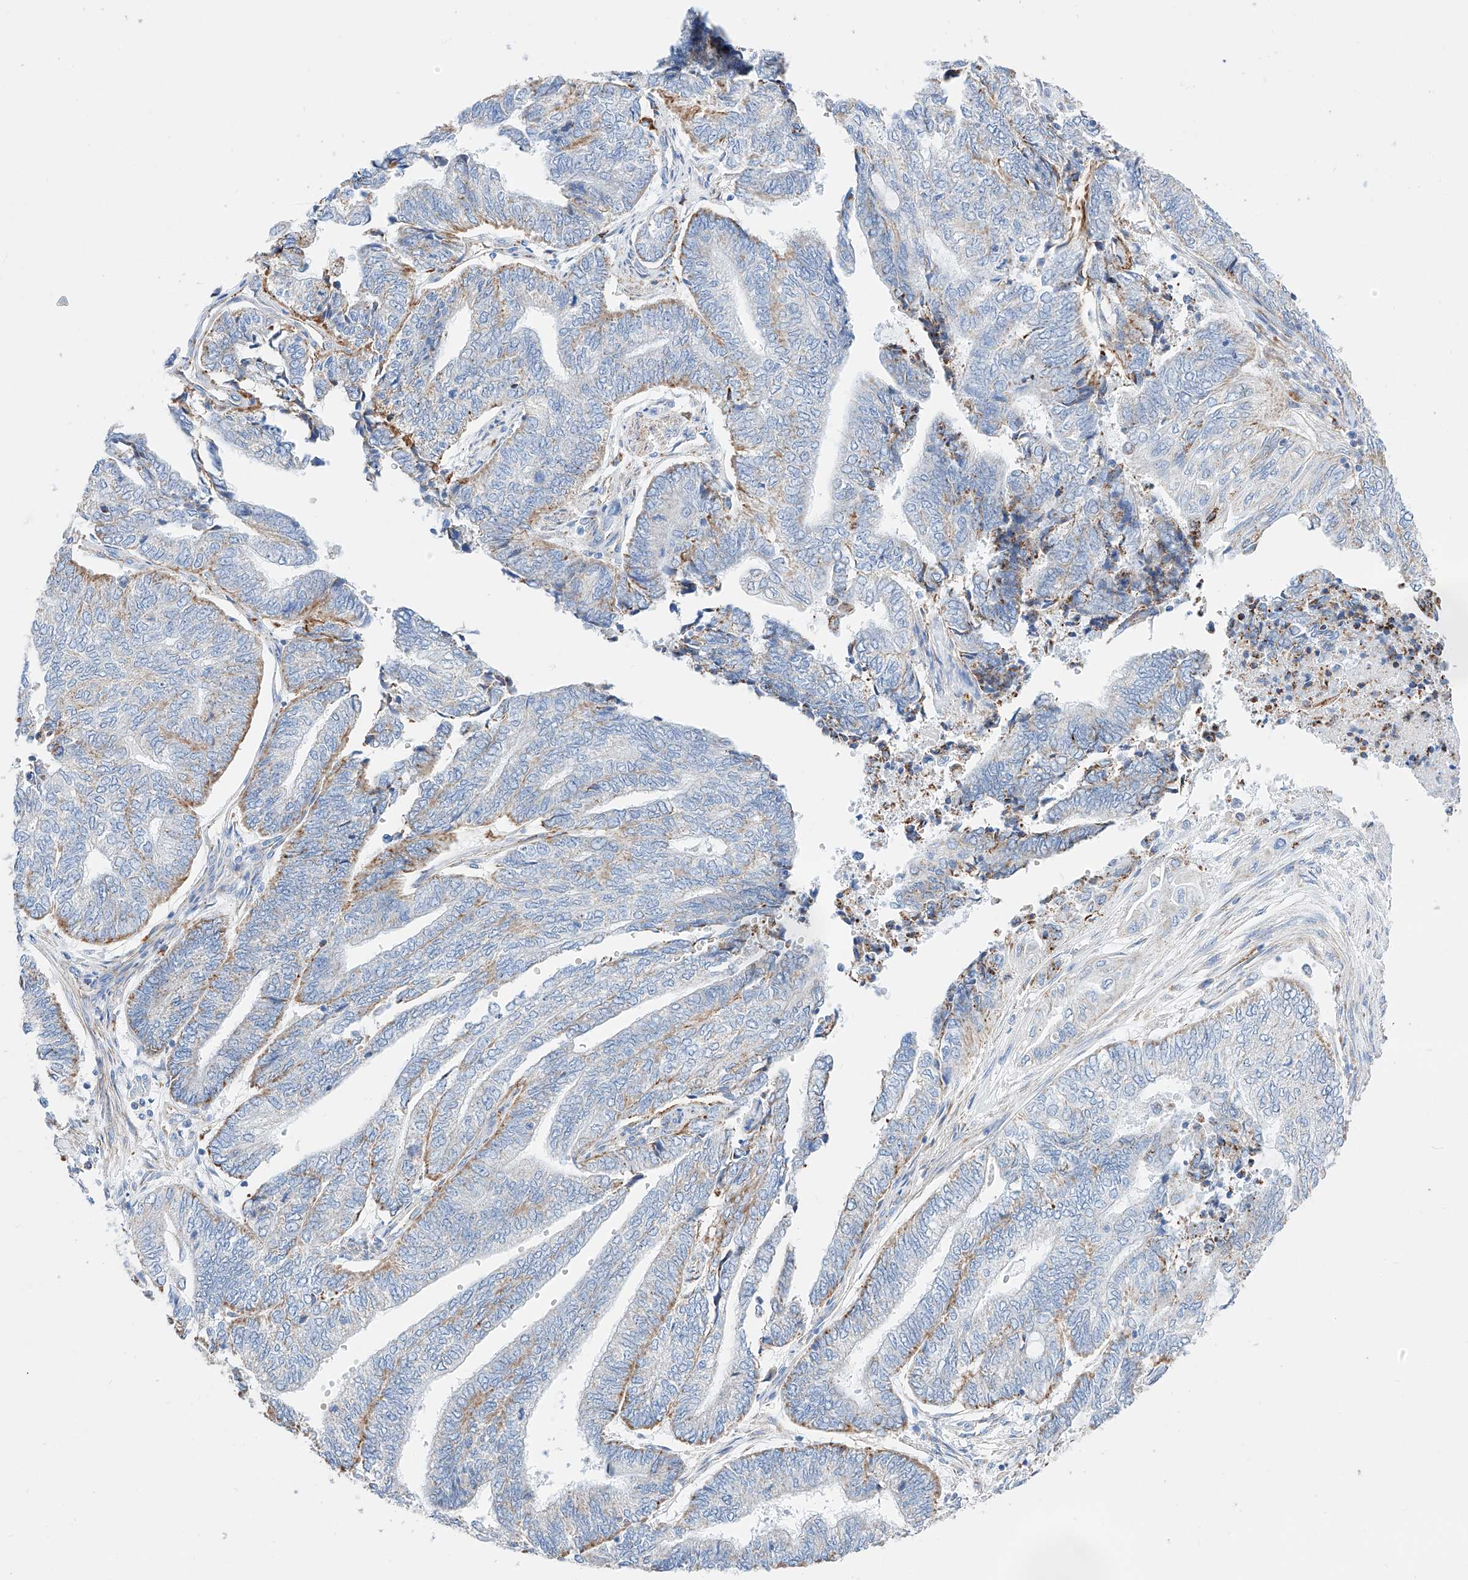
{"staining": {"intensity": "weak", "quantity": "25%-75%", "location": "cytoplasmic/membranous"}, "tissue": "endometrial cancer", "cell_type": "Tumor cells", "image_type": "cancer", "snomed": [{"axis": "morphology", "description": "Adenocarcinoma, NOS"}, {"axis": "topography", "description": "Uterus"}, {"axis": "topography", "description": "Endometrium"}], "caption": "IHC of human endometrial cancer shows low levels of weak cytoplasmic/membranous staining in about 25%-75% of tumor cells.", "gene": "C6orf62", "patient": {"sex": "female", "age": 70}}